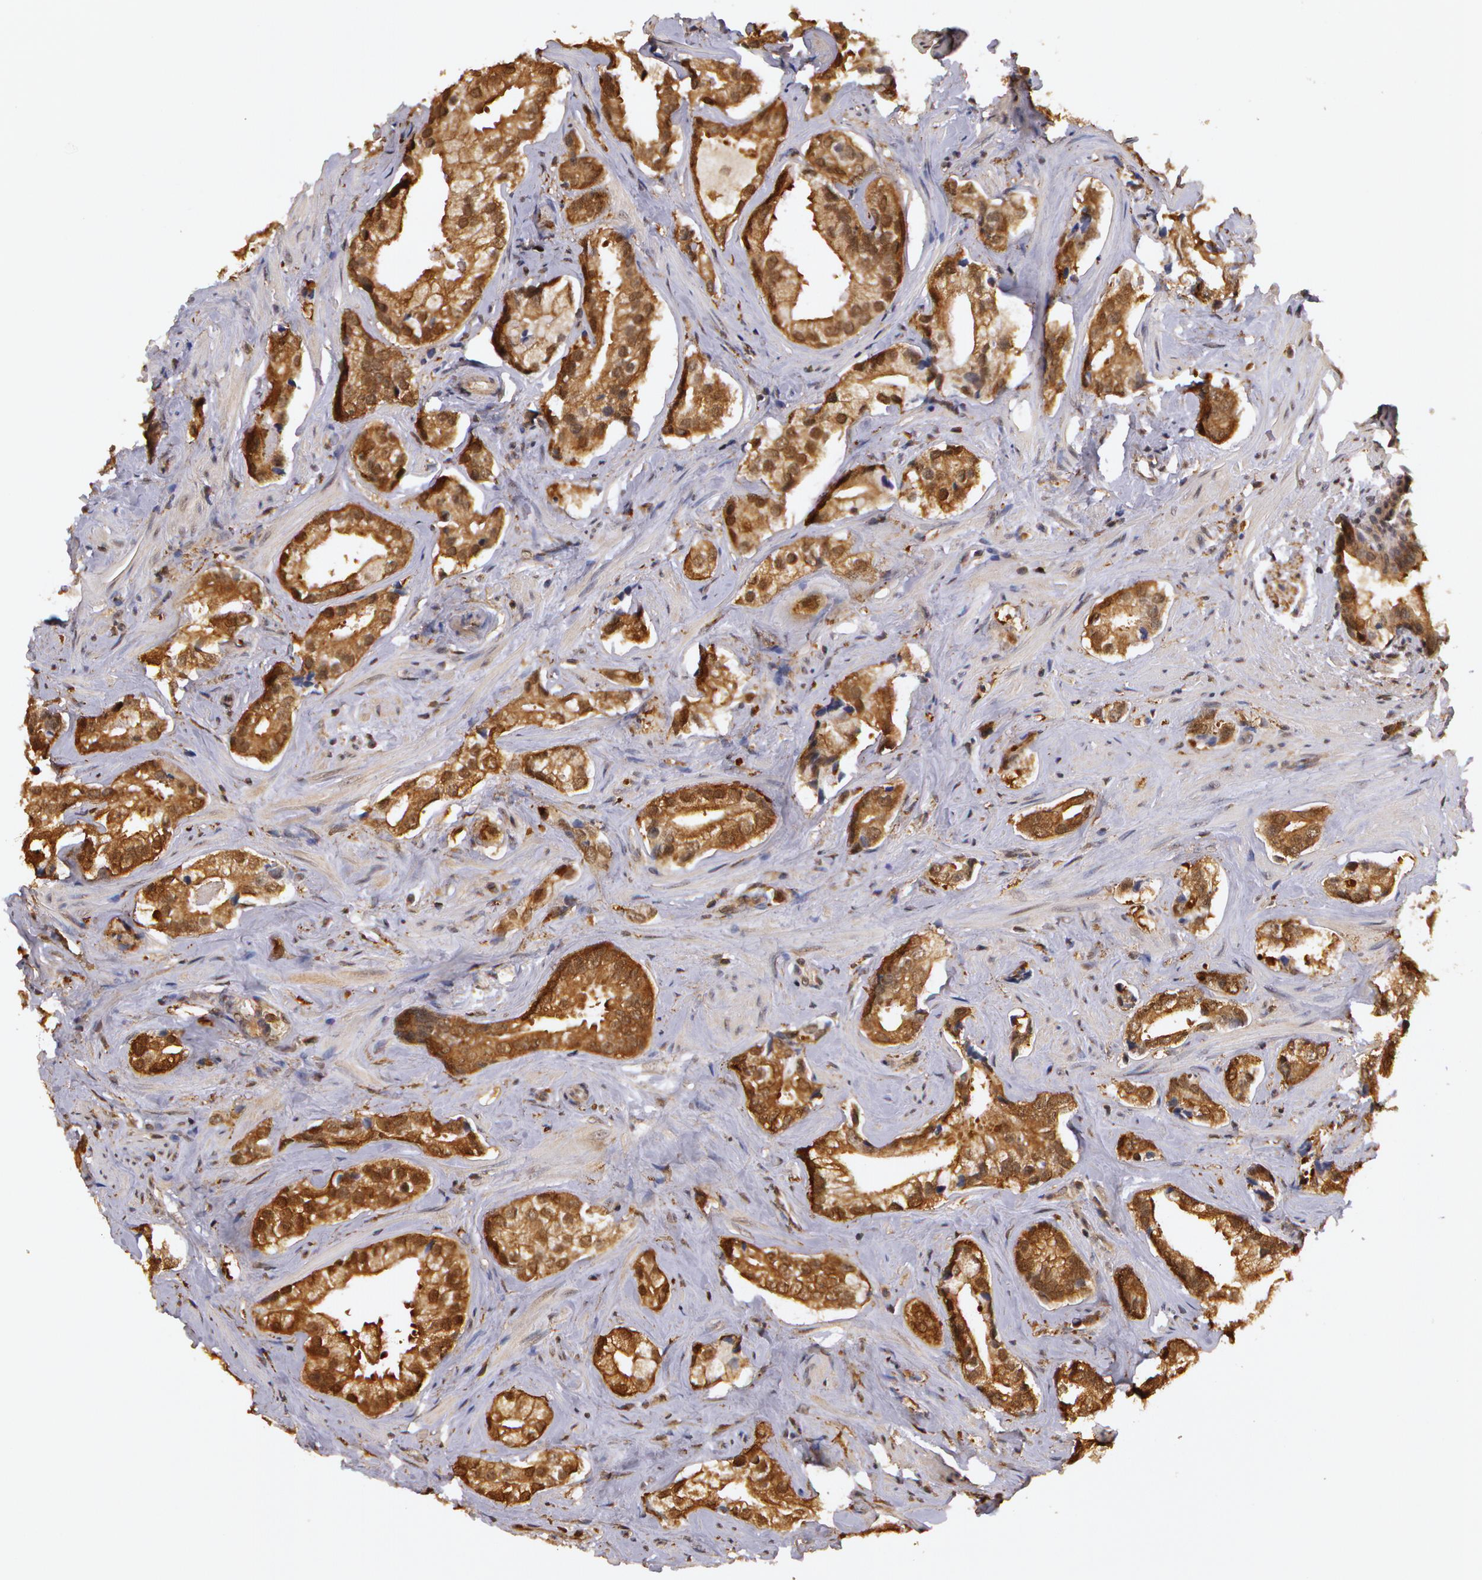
{"staining": {"intensity": "moderate", "quantity": ">75%", "location": "cytoplasmic/membranous"}, "tissue": "prostate cancer", "cell_type": "Tumor cells", "image_type": "cancer", "snomed": [{"axis": "morphology", "description": "Adenocarcinoma, Medium grade"}, {"axis": "topography", "description": "Prostate"}], "caption": "Adenocarcinoma (medium-grade) (prostate) tissue displays moderate cytoplasmic/membranous expression in approximately >75% of tumor cells", "gene": "AHSA1", "patient": {"sex": "male", "age": 70}}